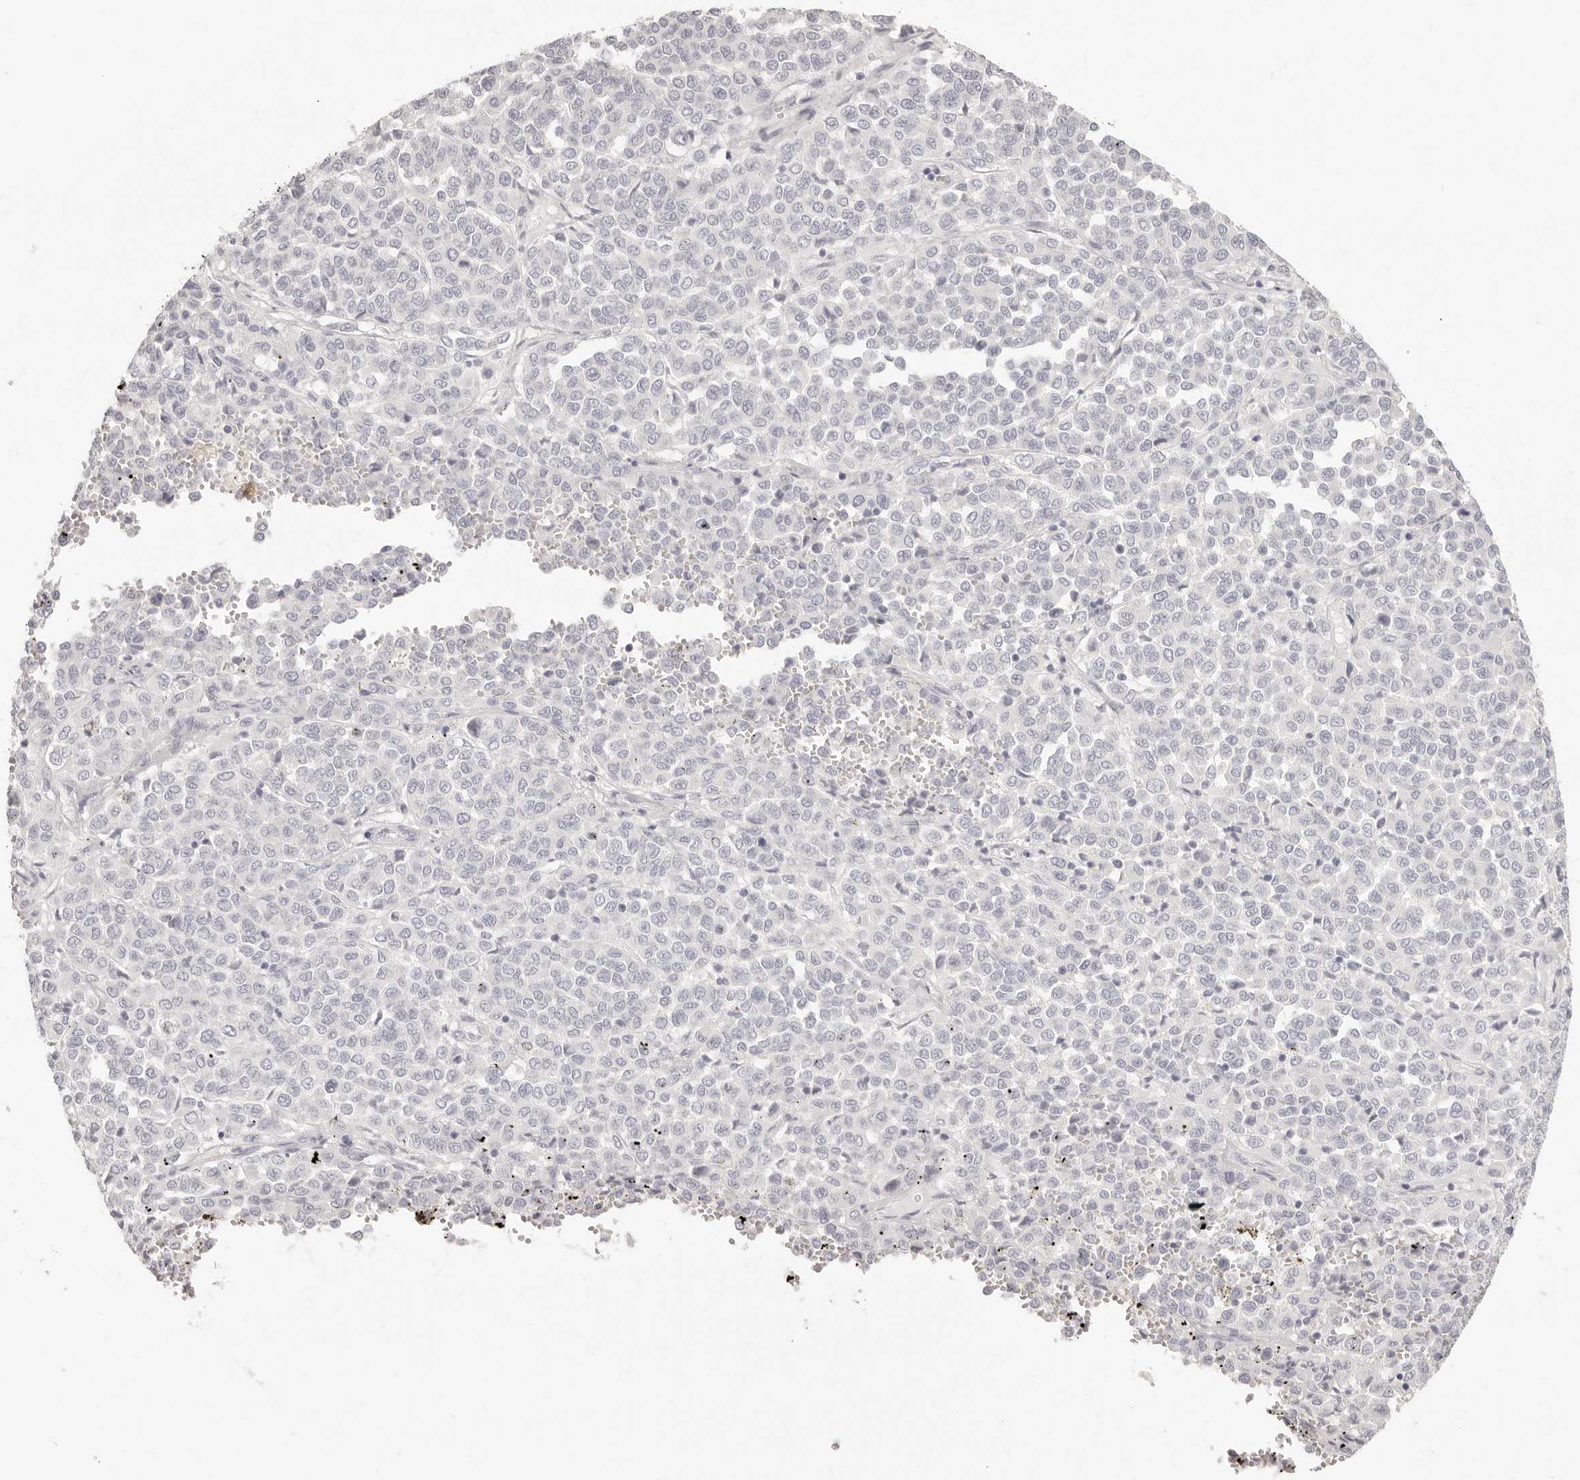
{"staining": {"intensity": "negative", "quantity": "none", "location": "none"}, "tissue": "melanoma", "cell_type": "Tumor cells", "image_type": "cancer", "snomed": [{"axis": "morphology", "description": "Malignant melanoma, Metastatic site"}, {"axis": "topography", "description": "Pancreas"}], "caption": "Immunohistochemistry (IHC) of melanoma reveals no positivity in tumor cells.", "gene": "FABP1", "patient": {"sex": "female", "age": 30}}